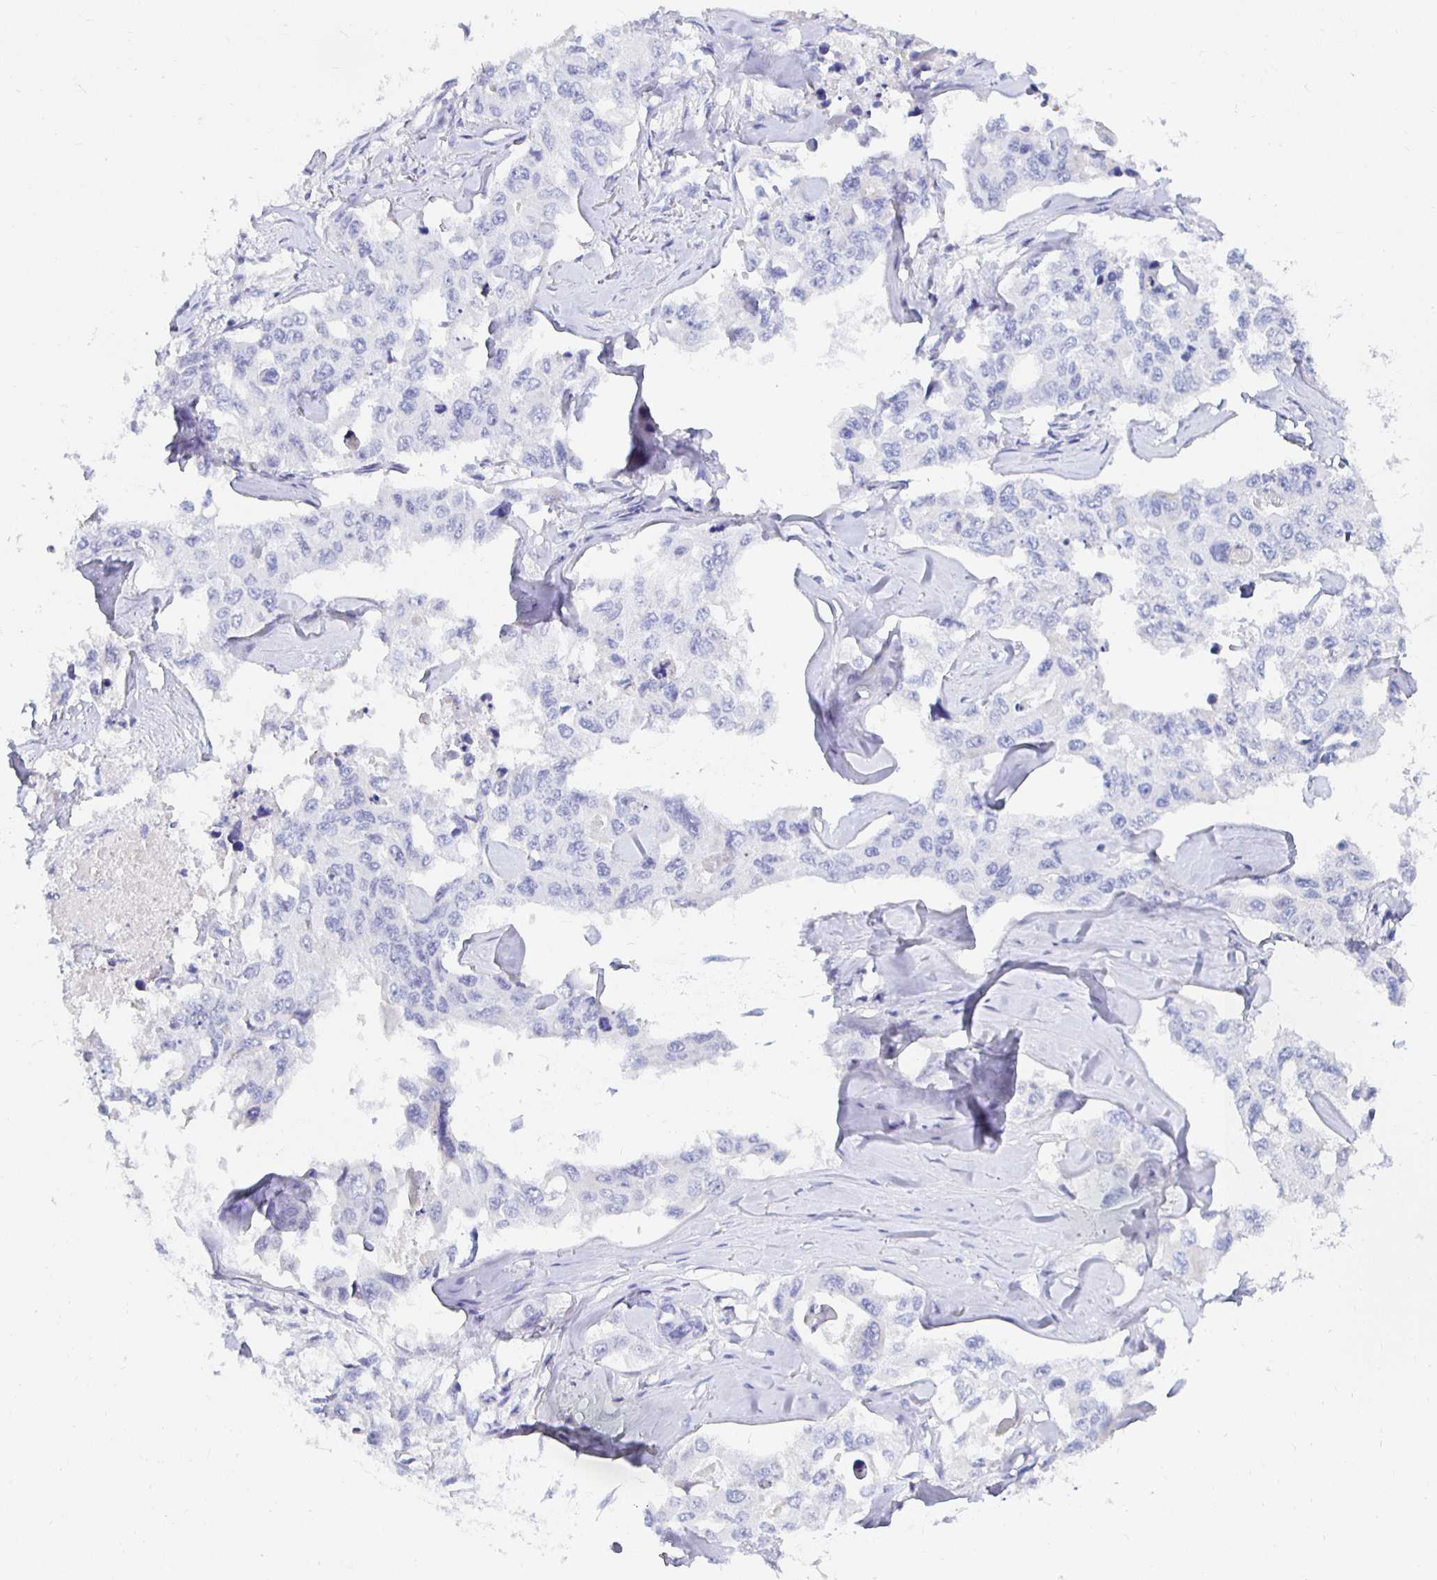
{"staining": {"intensity": "negative", "quantity": "none", "location": "none"}, "tissue": "lung cancer", "cell_type": "Tumor cells", "image_type": "cancer", "snomed": [{"axis": "morphology", "description": "Adenocarcinoma, NOS"}, {"axis": "topography", "description": "Lung"}], "caption": "Micrograph shows no protein expression in tumor cells of lung adenocarcinoma tissue.", "gene": "UMOD", "patient": {"sex": "male", "age": 64}}